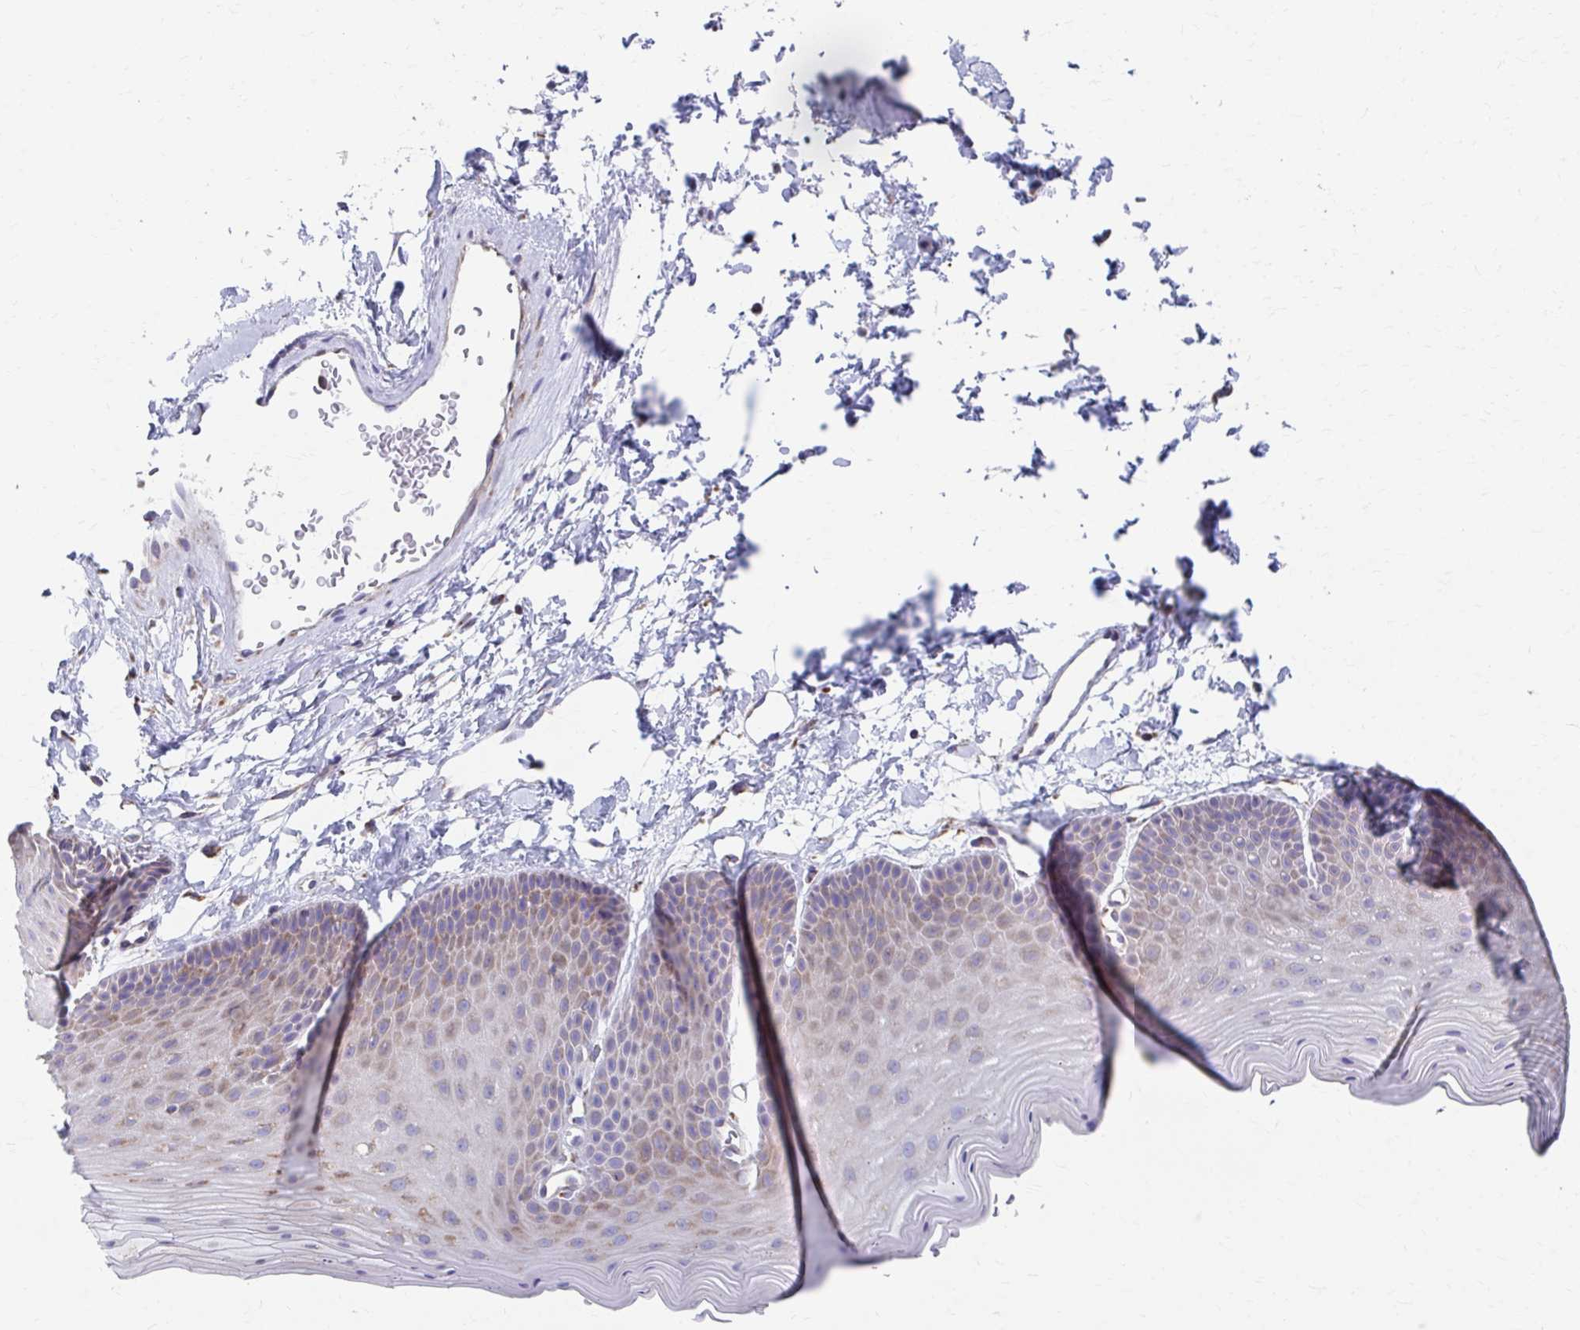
{"staining": {"intensity": "moderate", "quantity": "25%-75%", "location": "cytoplasmic/membranous"}, "tissue": "skin", "cell_type": "Epidermal cells", "image_type": "normal", "snomed": [{"axis": "morphology", "description": "Normal tissue, NOS"}, {"axis": "topography", "description": "Anal"}], "caption": "This photomicrograph displays IHC staining of unremarkable skin, with medium moderate cytoplasmic/membranous expression in approximately 25%-75% of epidermal cells.", "gene": "RCC1L", "patient": {"sex": "male", "age": 53}}